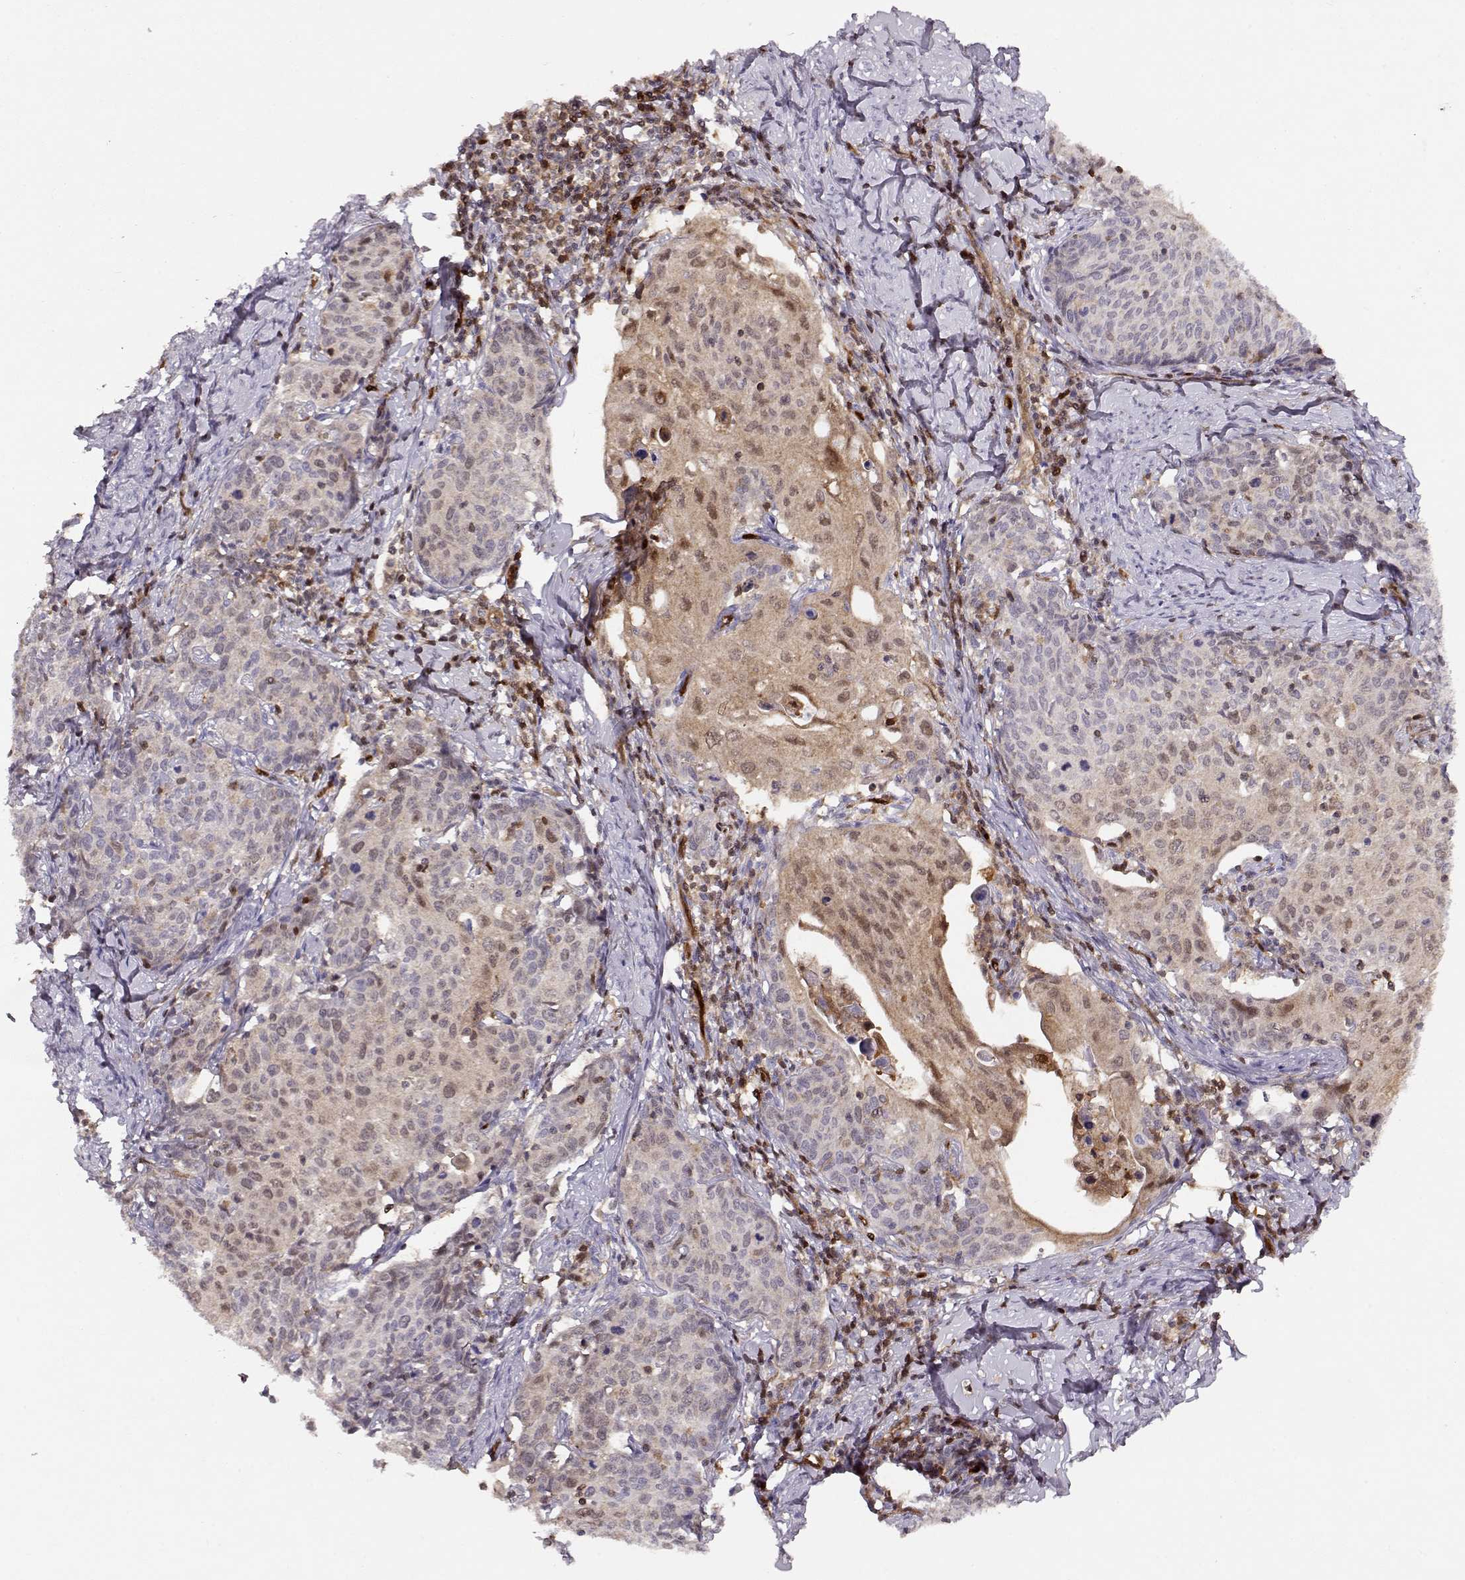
{"staining": {"intensity": "weak", "quantity": "25%-75%", "location": "cytoplasmic/membranous"}, "tissue": "cervical cancer", "cell_type": "Tumor cells", "image_type": "cancer", "snomed": [{"axis": "morphology", "description": "Squamous cell carcinoma, NOS"}, {"axis": "topography", "description": "Cervix"}], "caption": "IHC photomicrograph of human cervical cancer stained for a protein (brown), which reveals low levels of weak cytoplasmic/membranous staining in about 25%-75% of tumor cells.", "gene": "PNP", "patient": {"sex": "female", "age": 62}}